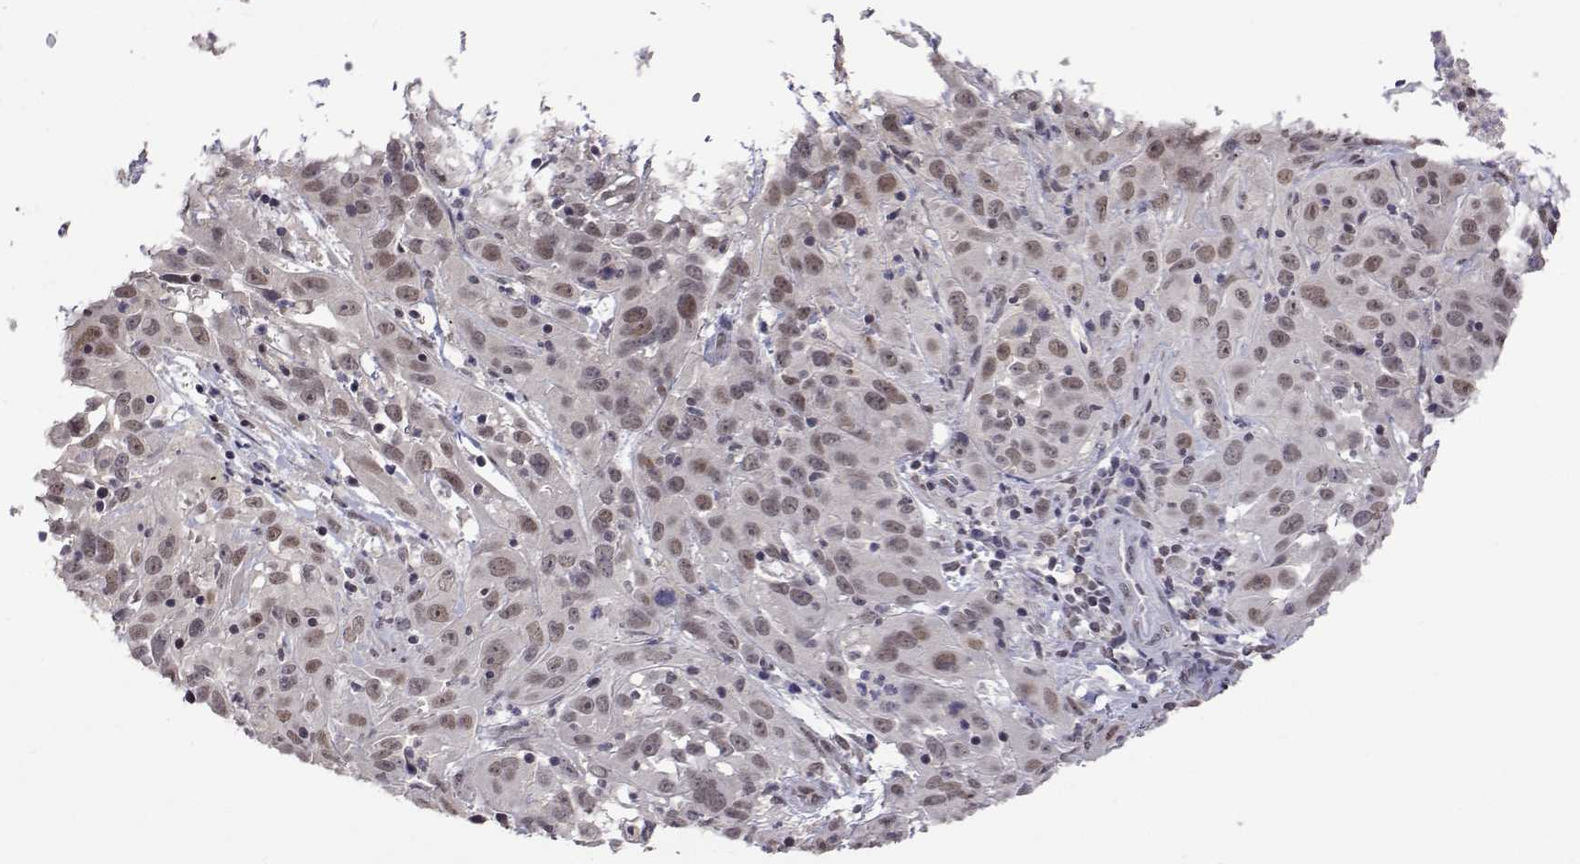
{"staining": {"intensity": "weak", "quantity": "25%-75%", "location": "nuclear"}, "tissue": "cervical cancer", "cell_type": "Tumor cells", "image_type": "cancer", "snomed": [{"axis": "morphology", "description": "Squamous cell carcinoma, NOS"}, {"axis": "topography", "description": "Cervix"}], "caption": "Protein expression analysis of cervical cancer (squamous cell carcinoma) displays weak nuclear staining in approximately 25%-75% of tumor cells. (DAB IHC with brightfield microscopy, high magnification).", "gene": "HNRNPA0", "patient": {"sex": "female", "age": 32}}